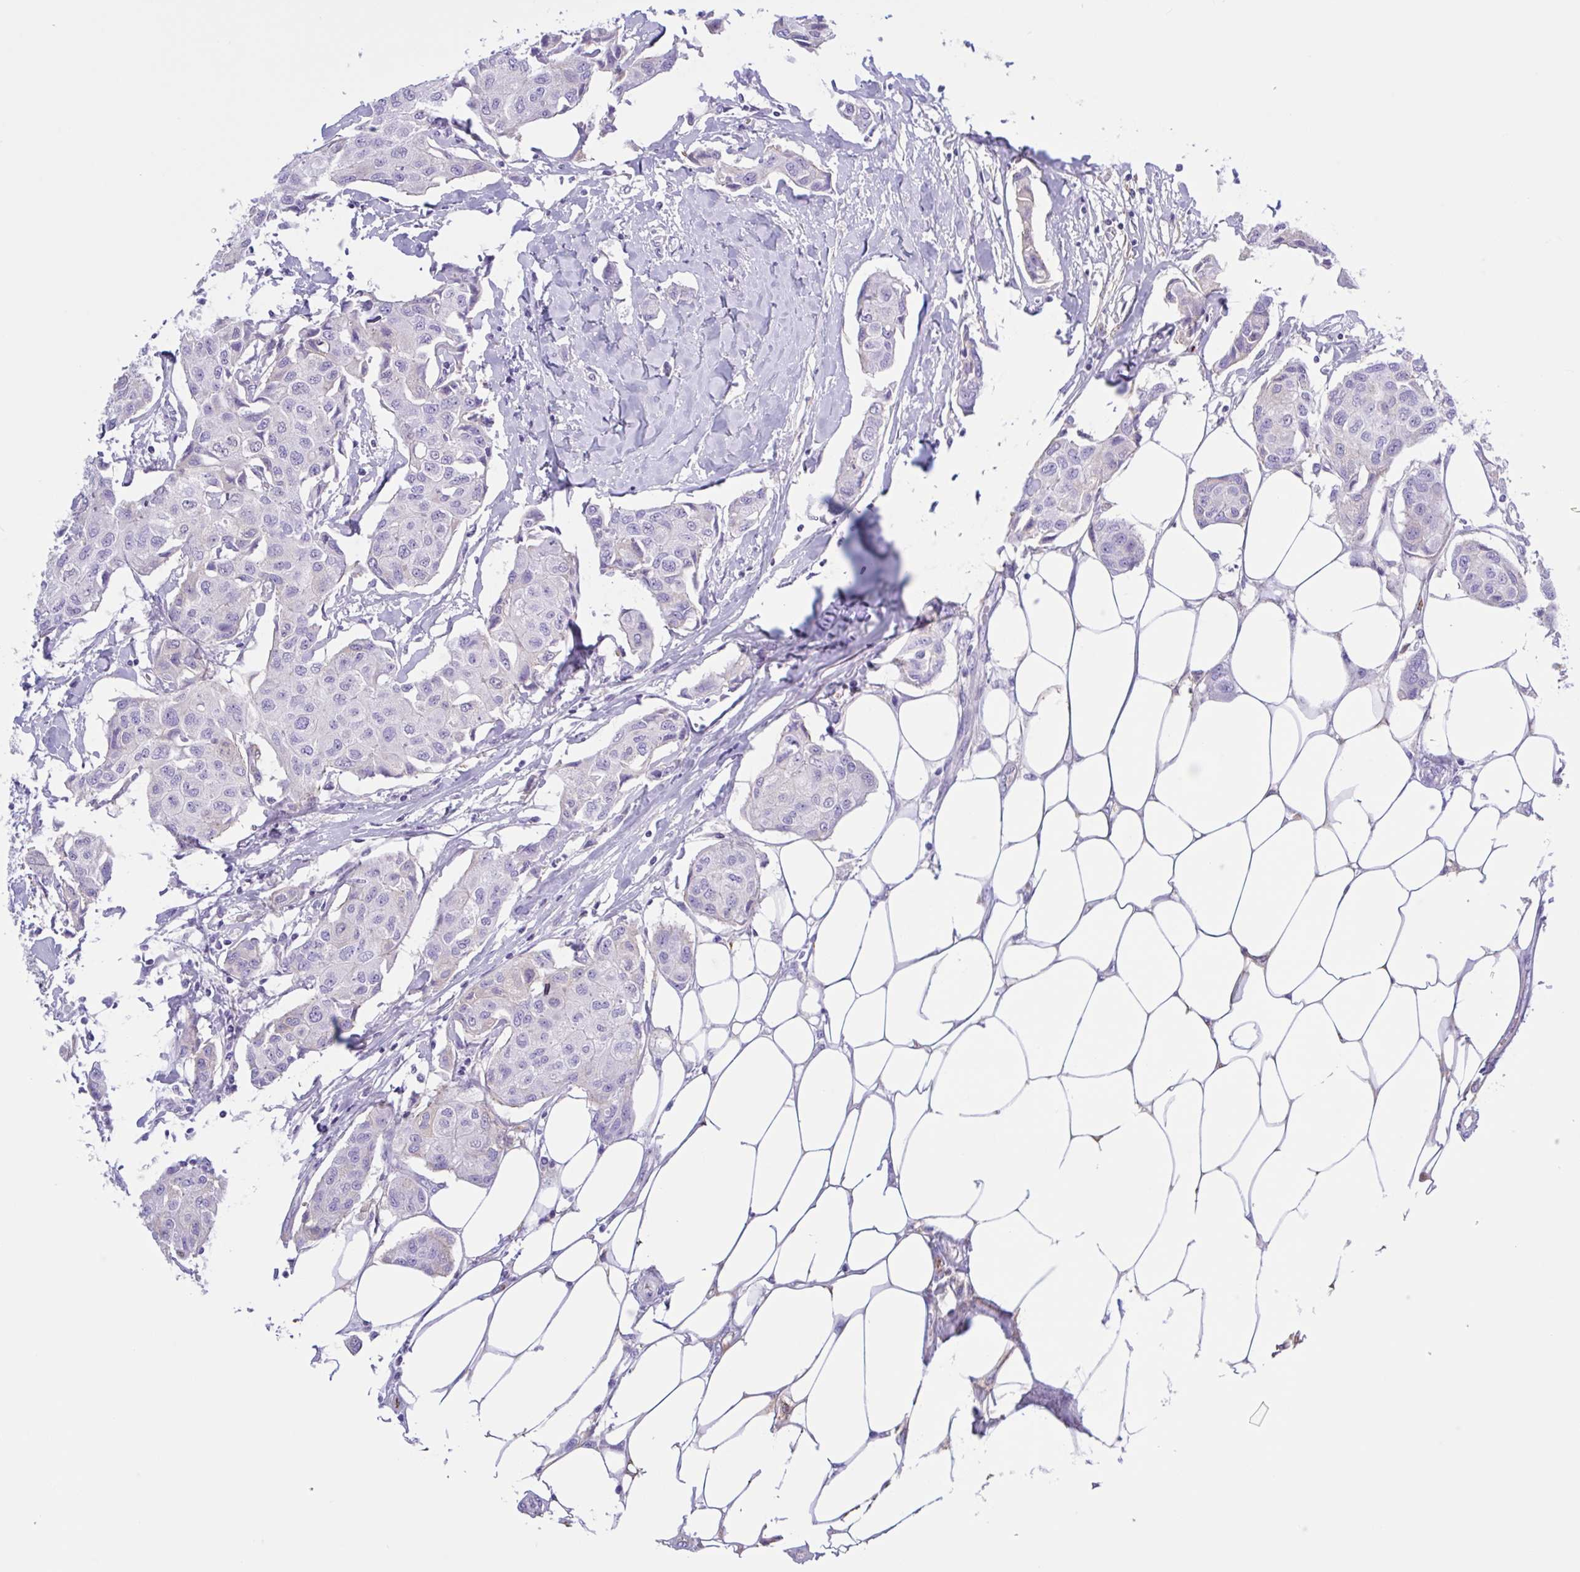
{"staining": {"intensity": "weak", "quantity": "<25%", "location": "cytoplasmic/membranous"}, "tissue": "breast cancer", "cell_type": "Tumor cells", "image_type": "cancer", "snomed": [{"axis": "morphology", "description": "Duct carcinoma"}, {"axis": "topography", "description": "Breast"}, {"axis": "topography", "description": "Lymph node"}], "caption": "The micrograph shows no significant expression in tumor cells of breast invasive ductal carcinoma.", "gene": "LARGE2", "patient": {"sex": "female", "age": 80}}